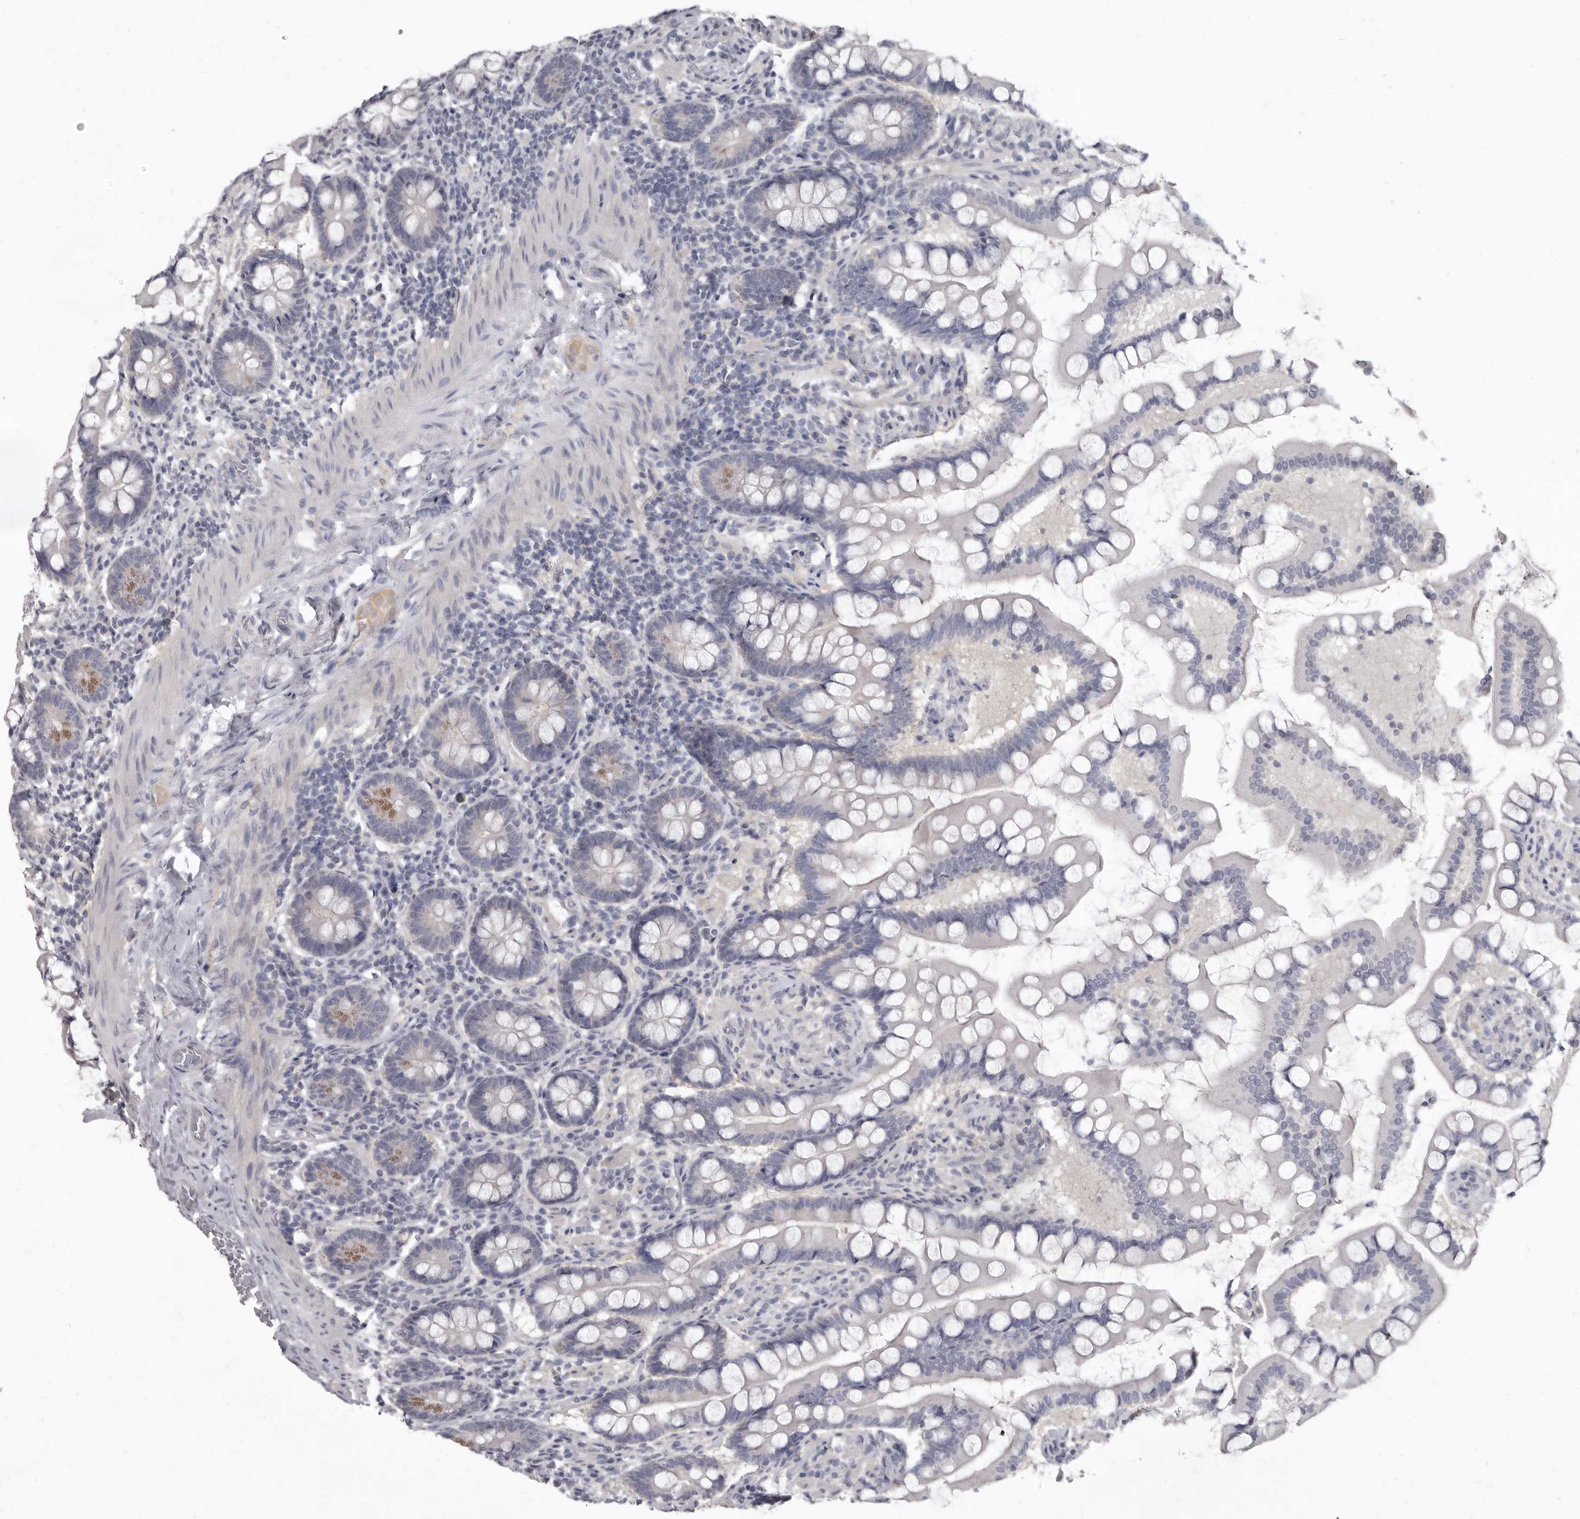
{"staining": {"intensity": "weak", "quantity": "<25%", "location": "cytoplasmic/membranous"}, "tissue": "small intestine", "cell_type": "Glandular cells", "image_type": "normal", "snomed": [{"axis": "morphology", "description": "Normal tissue, NOS"}, {"axis": "topography", "description": "Small intestine"}], "caption": "Histopathology image shows no significant protein expression in glandular cells of benign small intestine.", "gene": "GSK3B", "patient": {"sex": "male", "age": 41}}